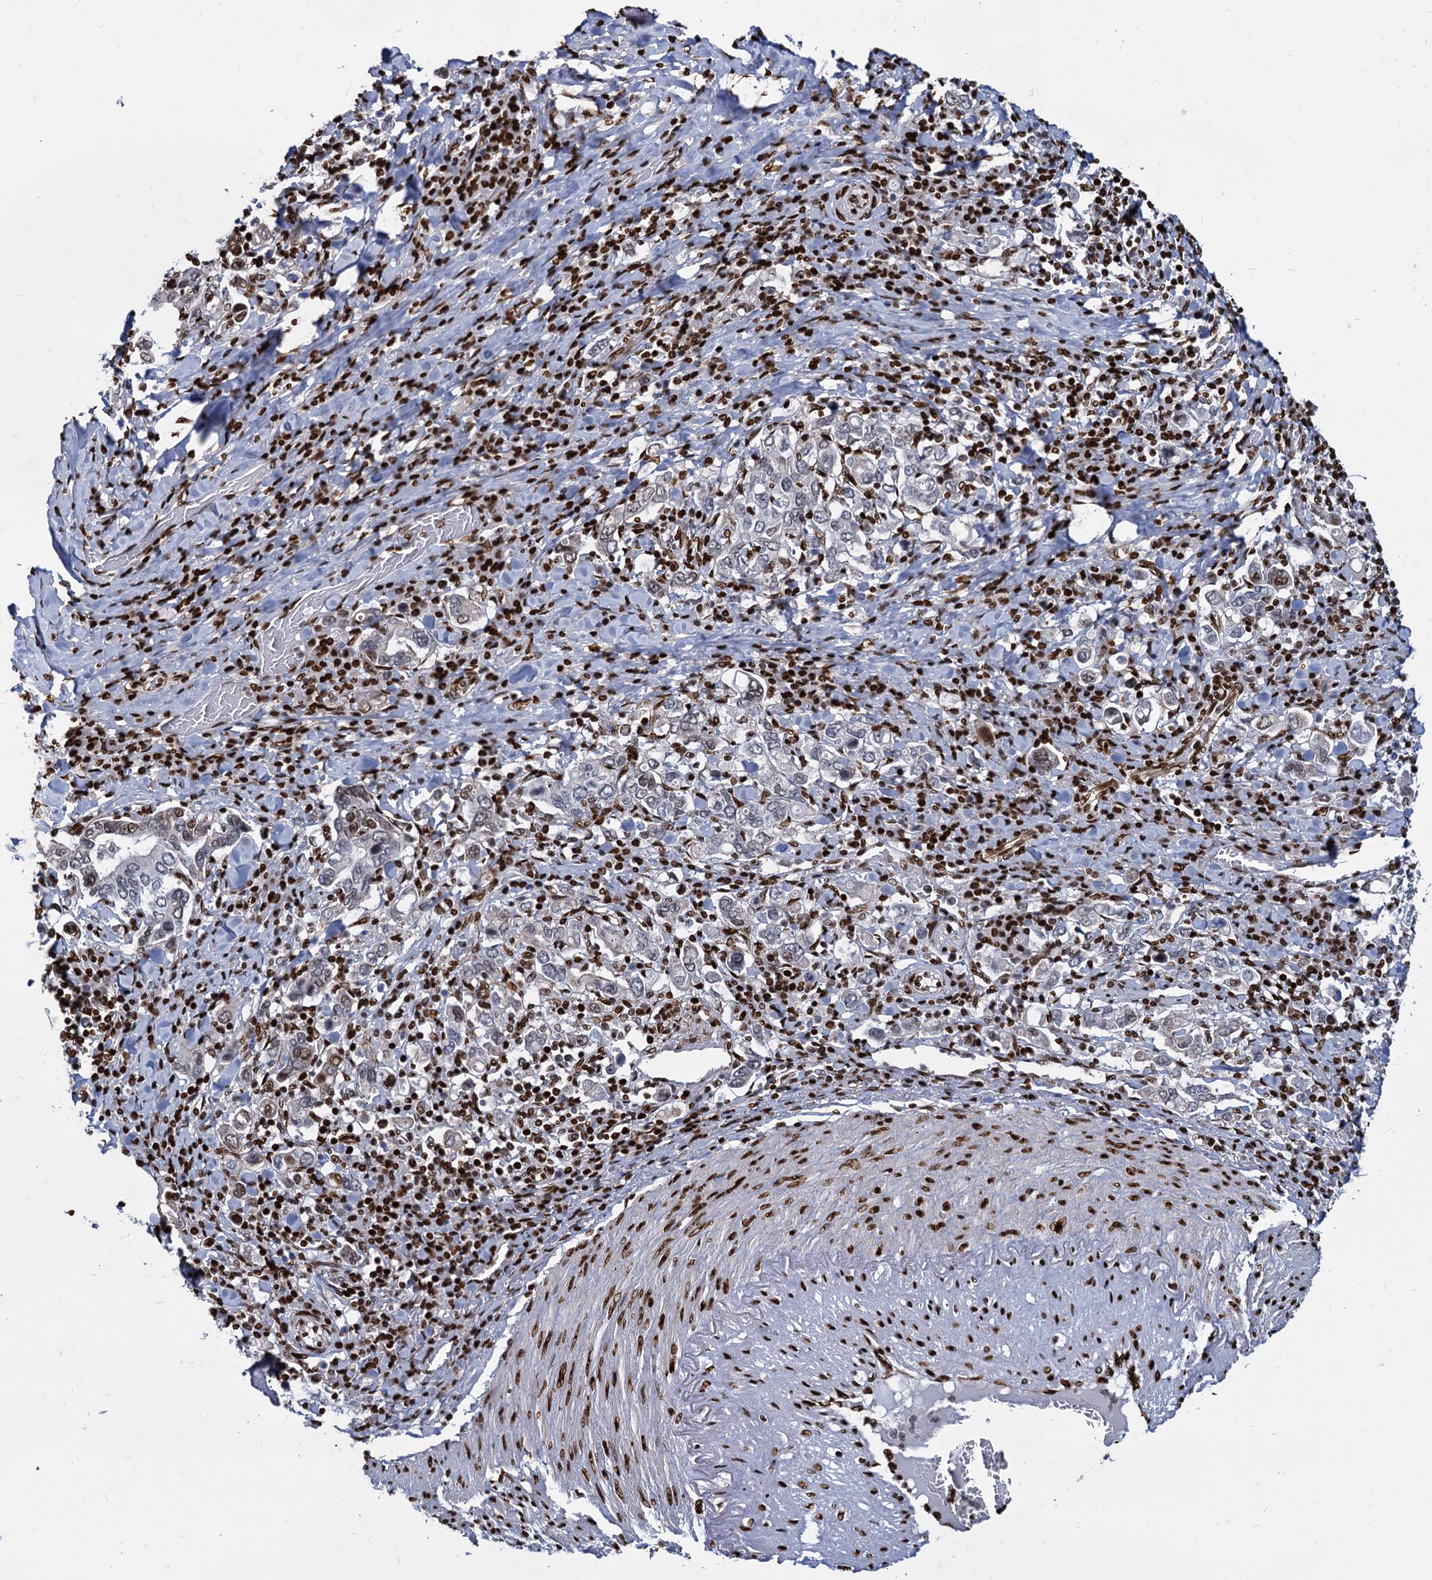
{"staining": {"intensity": "moderate", "quantity": "<25%", "location": "nuclear"}, "tissue": "stomach cancer", "cell_type": "Tumor cells", "image_type": "cancer", "snomed": [{"axis": "morphology", "description": "Adenocarcinoma, NOS"}, {"axis": "topography", "description": "Stomach, upper"}], "caption": "Immunohistochemical staining of human stomach cancer demonstrates moderate nuclear protein staining in about <25% of tumor cells.", "gene": "MECP2", "patient": {"sex": "male", "age": 62}}